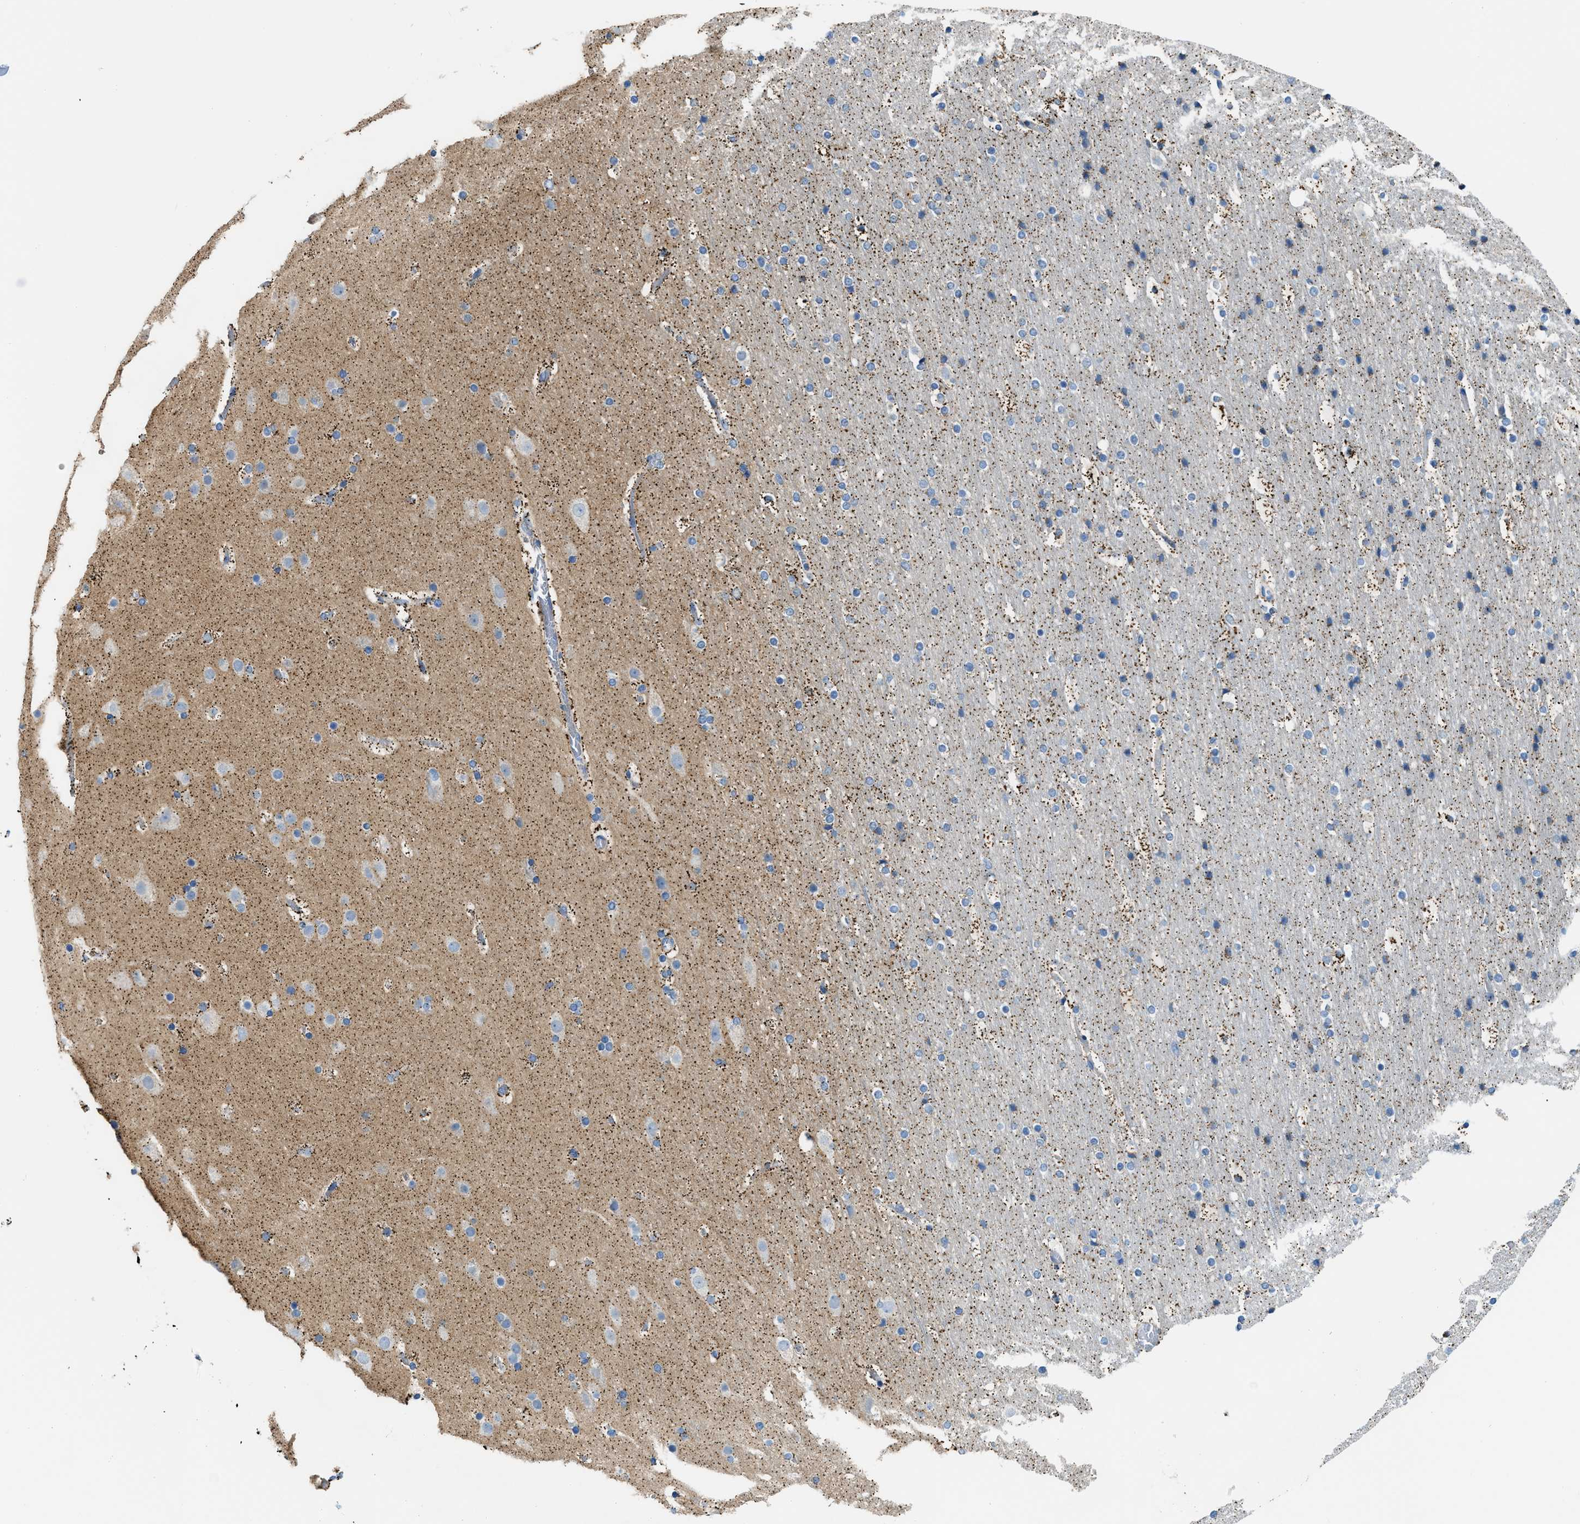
{"staining": {"intensity": "negative", "quantity": "none", "location": "none"}, "tissue": "cerebral cortex", "cell_type": "Endothelial cells", "image_type": "normal", "snomed": [{"axis": "morphology", "description": "Normal tissue, NOS"}, {"axis": "topography", "description": "Cerebral cortex"}], "caption": "DAB (3,3'-diaminobenzidine) immunohistochemical staining of unremarkable human cerebral cortex displays no significant positivity in endothelial cells. The staining was performed using DAB (3,3'-diaminobenzidine) to visualize the protein expression in brown, while the nuclei were stained in blue with hematoxylin (Magnification: 20x).", "gene": "JADE1", "patient": {"sex": "male", "age": 57}}